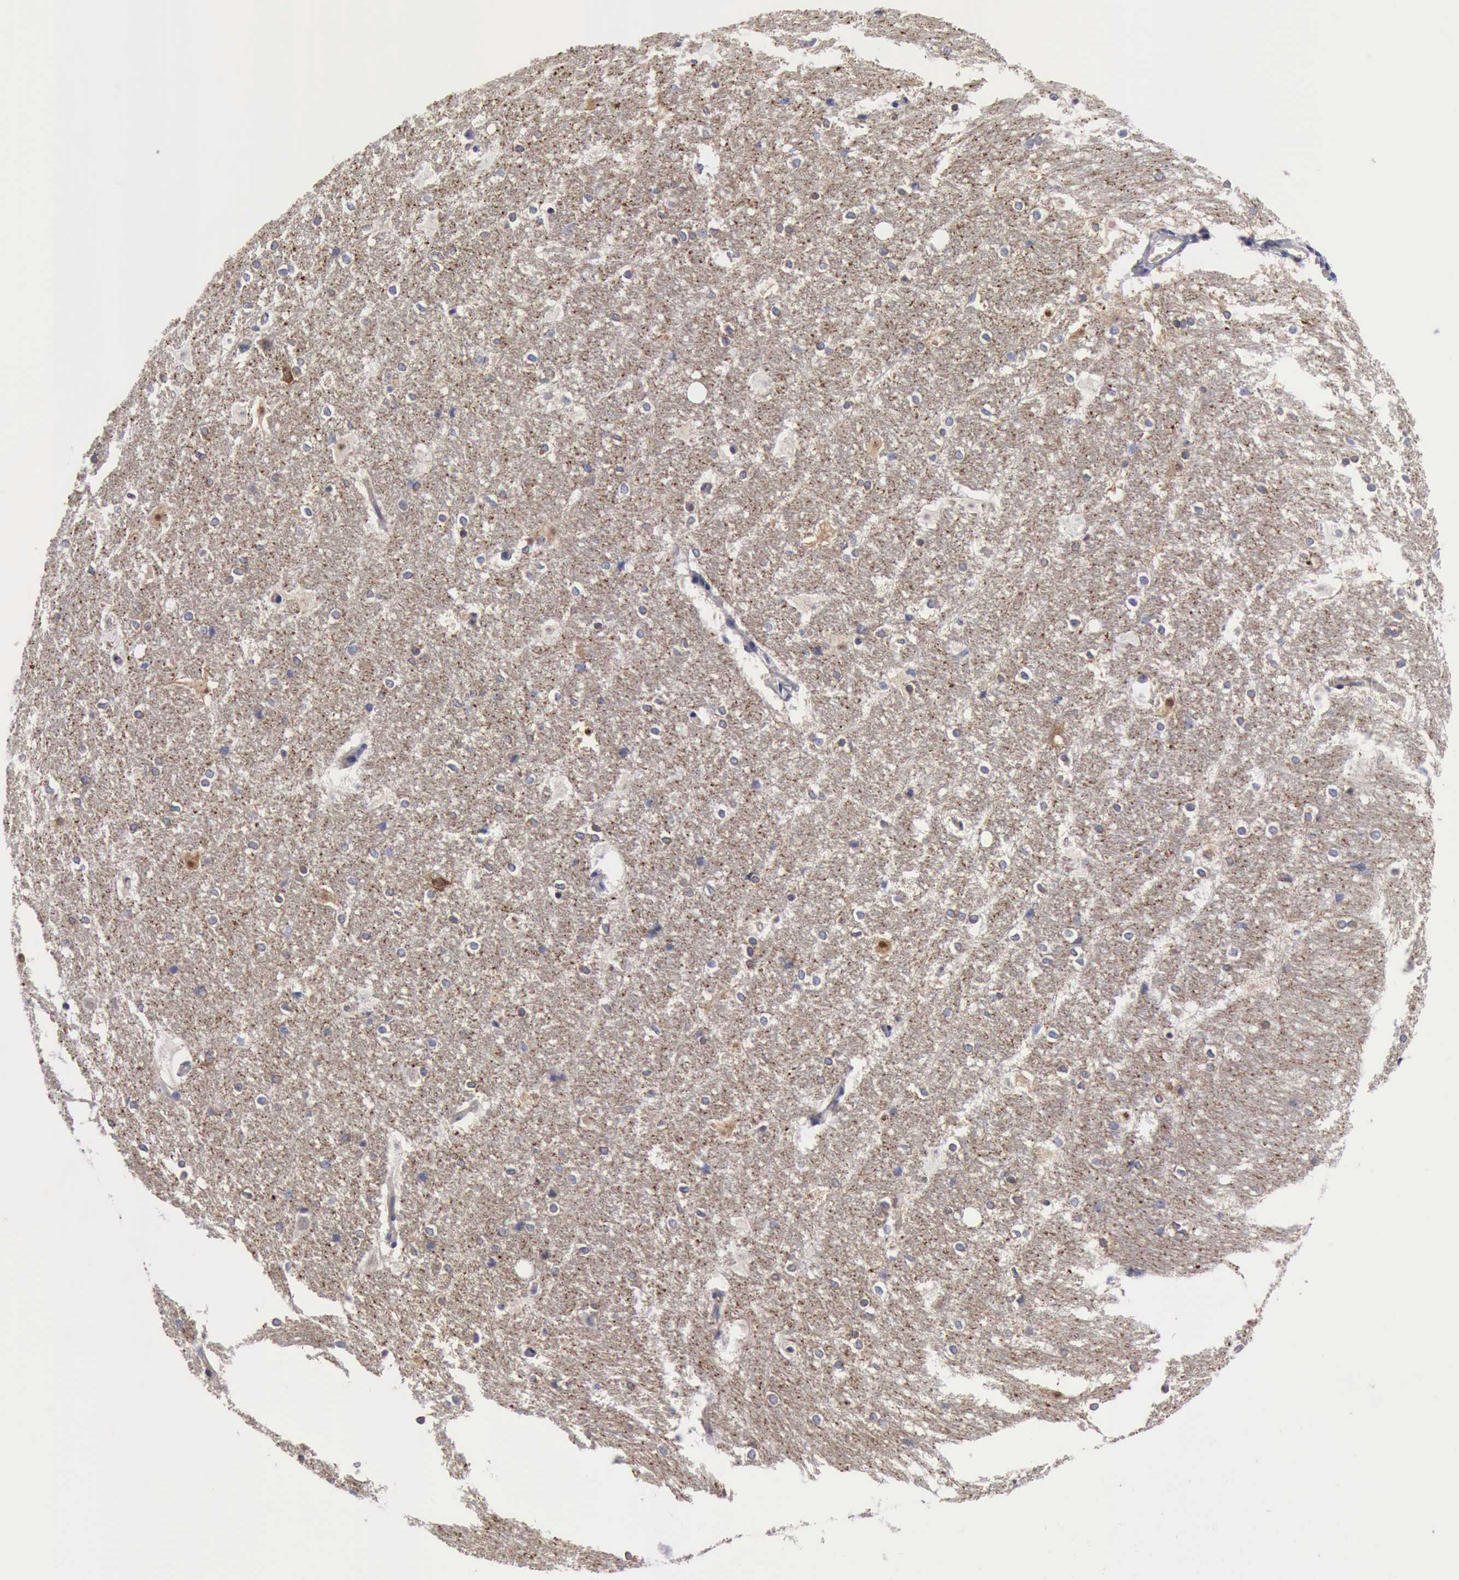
{"staining": {"intensity": "weak", "quantity": "<25%", "location": "cytoplasmic/membranous"}, "tissue": "hippocampus", "cell_type": "Glial cells", "image_type": "normal", "snomed": [{"axis": "morphology", "description": "Normal tissue, NOS"}, {"axis": "topography", "description": "Hippocampus"}], "caption": "Histopathology image shows no protein staining in glial cells of normal hippocampus.", "gene": "RDX", "patient": {"sex": "female", "age": 19}}